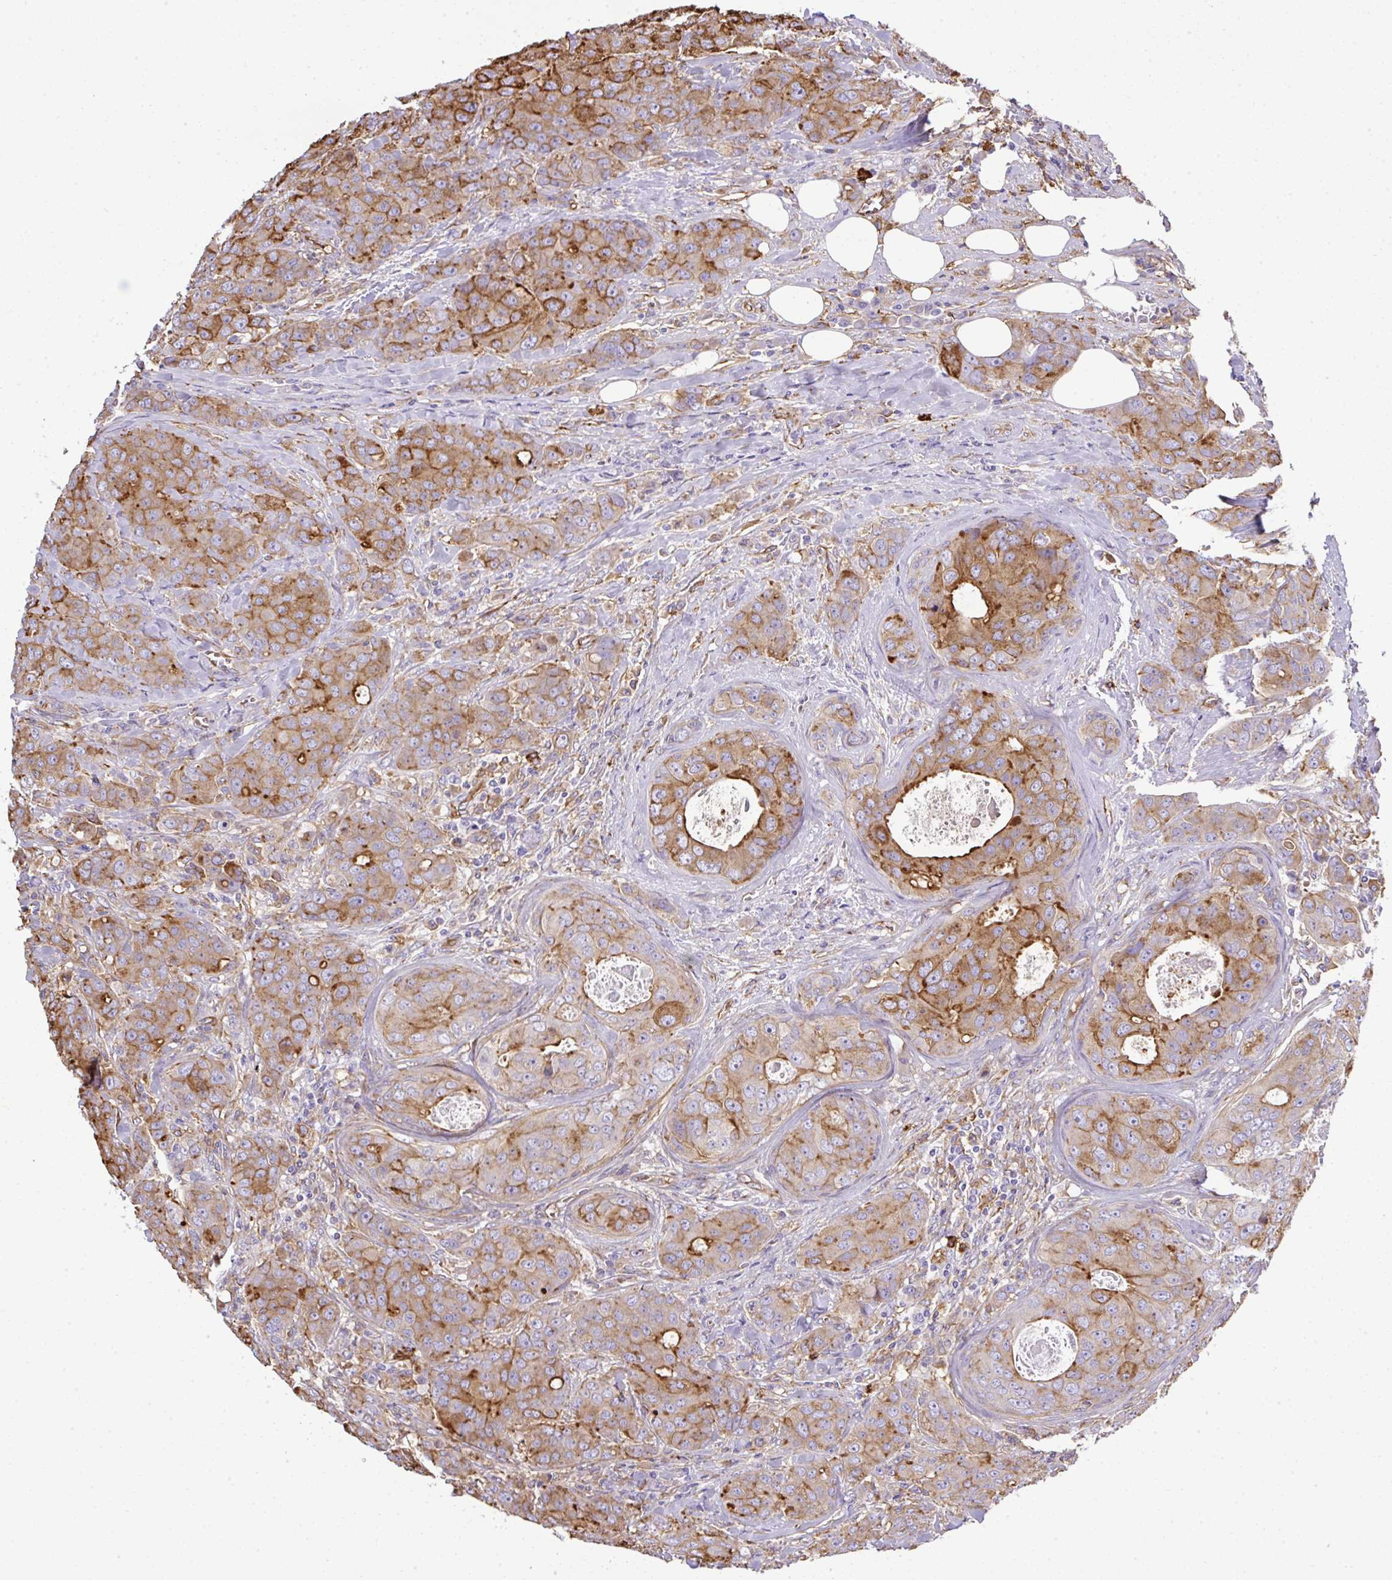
{"staining": {"intensity": "moderate", "quantity": "25%-75%", "location": "cytoplasmic/membranous"}, "tissue": "breast cancer", "cell_type": "Tumor cells", "image_type": "cancer", "snomed": [{"axis": "morphology", "description": "Duct carcinoma"}, {"axis": "topography", "description": "Breast"}], "caption": "This is a micrograph of immunohistochemistry staining of breast invasive ductal carcinoma, which shows moderate positivity in the cytoplasmic/membranous of tumor cells.", "gene": "MAGEB5", "patient": {"sex": "female", "age": 43}}